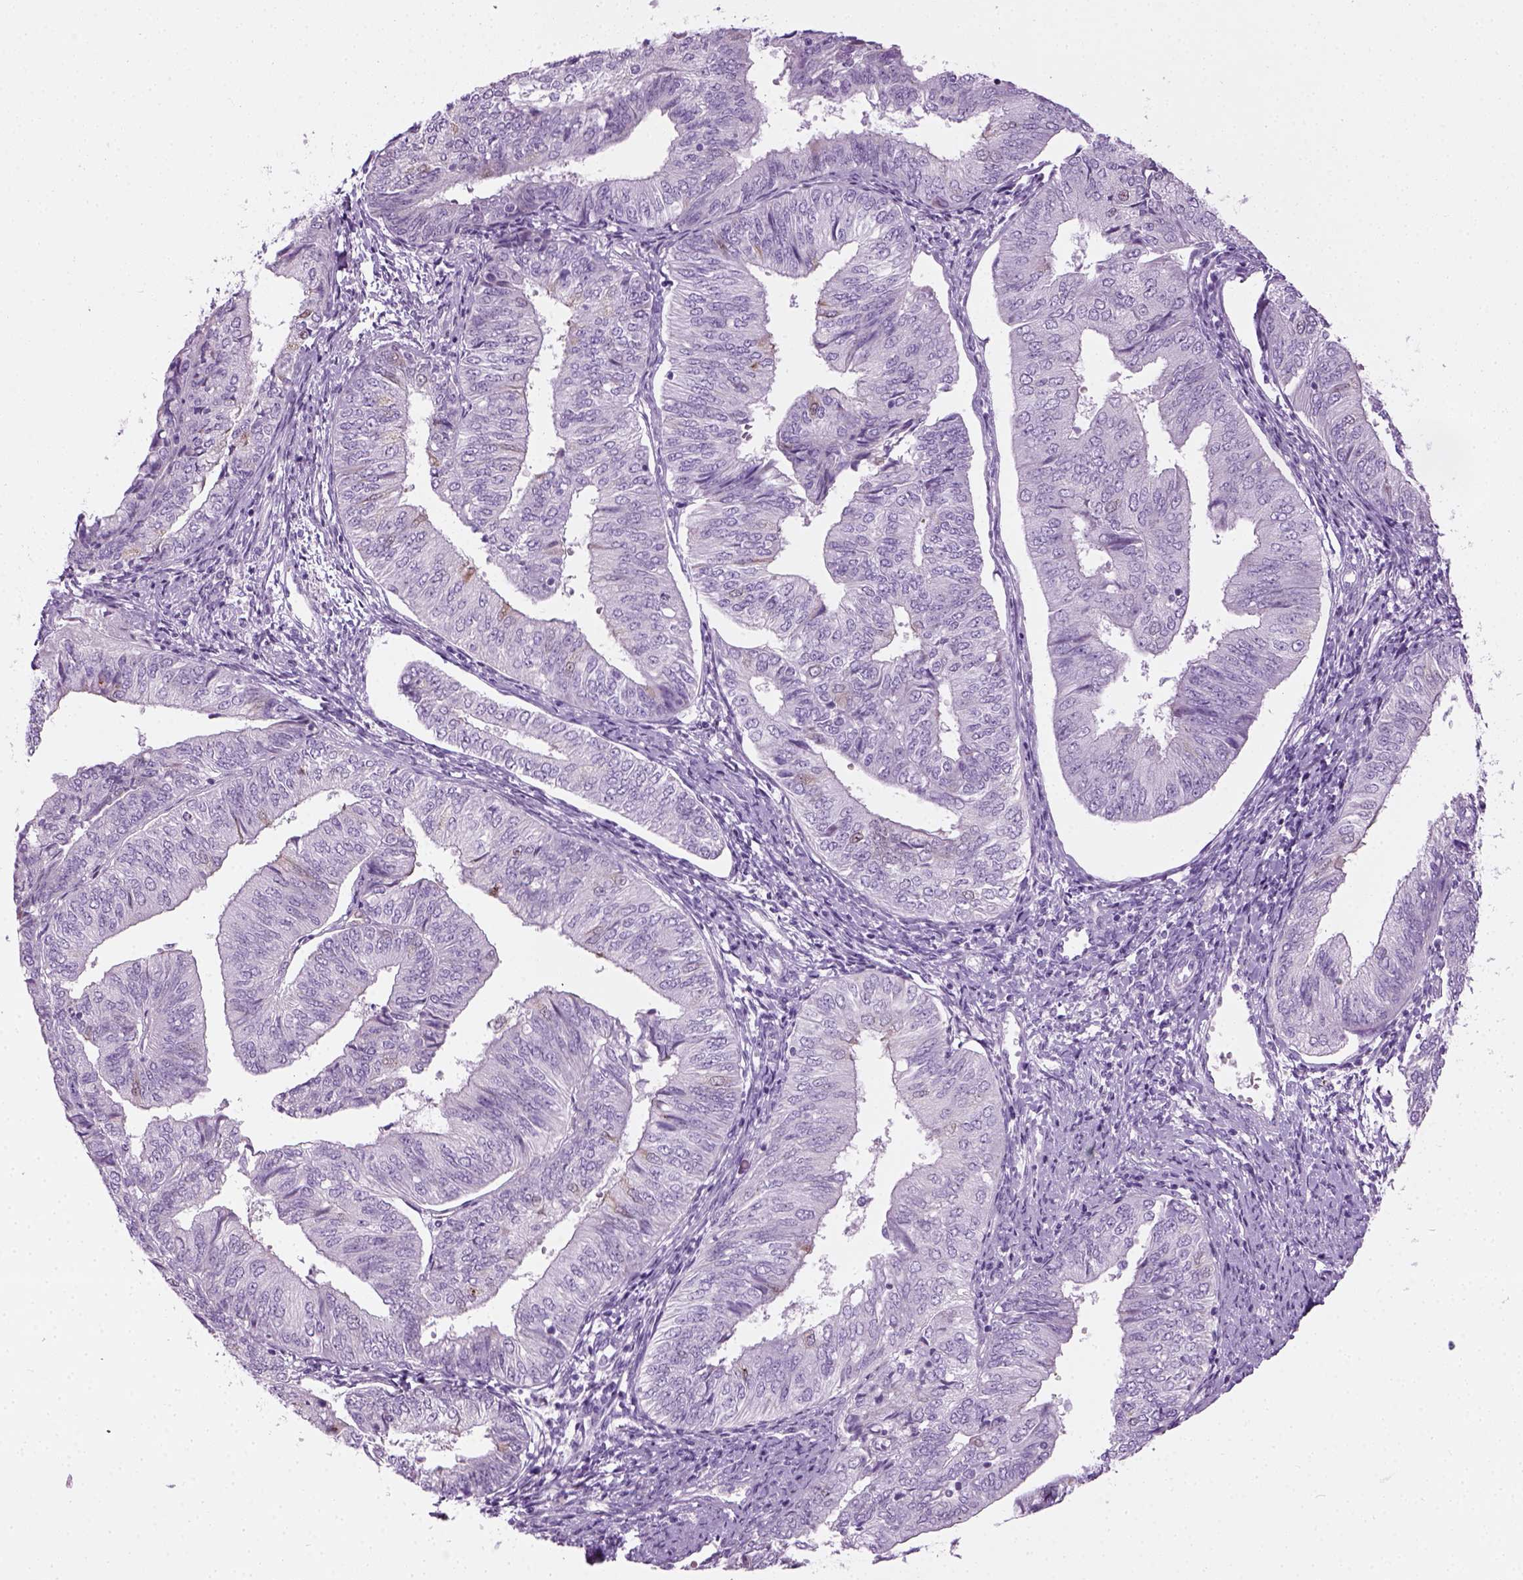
{"staining": {"intensity": "negative", "quantity": "none", "location": "none"}, "tissue": "endometrial cancer", "cell_type": "Tumor cells", "image_type": "cancer", "snomed": [{"axis": "morphology", "description": "Adenocarcinoma, NOS"}, {"axis": "topography", "description": "Endometrium"}], "caption": "Immunohistochemical staining of human endometrial adenocarcinoma shows no significant staining in tumor cells.", "gene": "CIBAR2", "patient": {"sex": "female", "age": 58}}